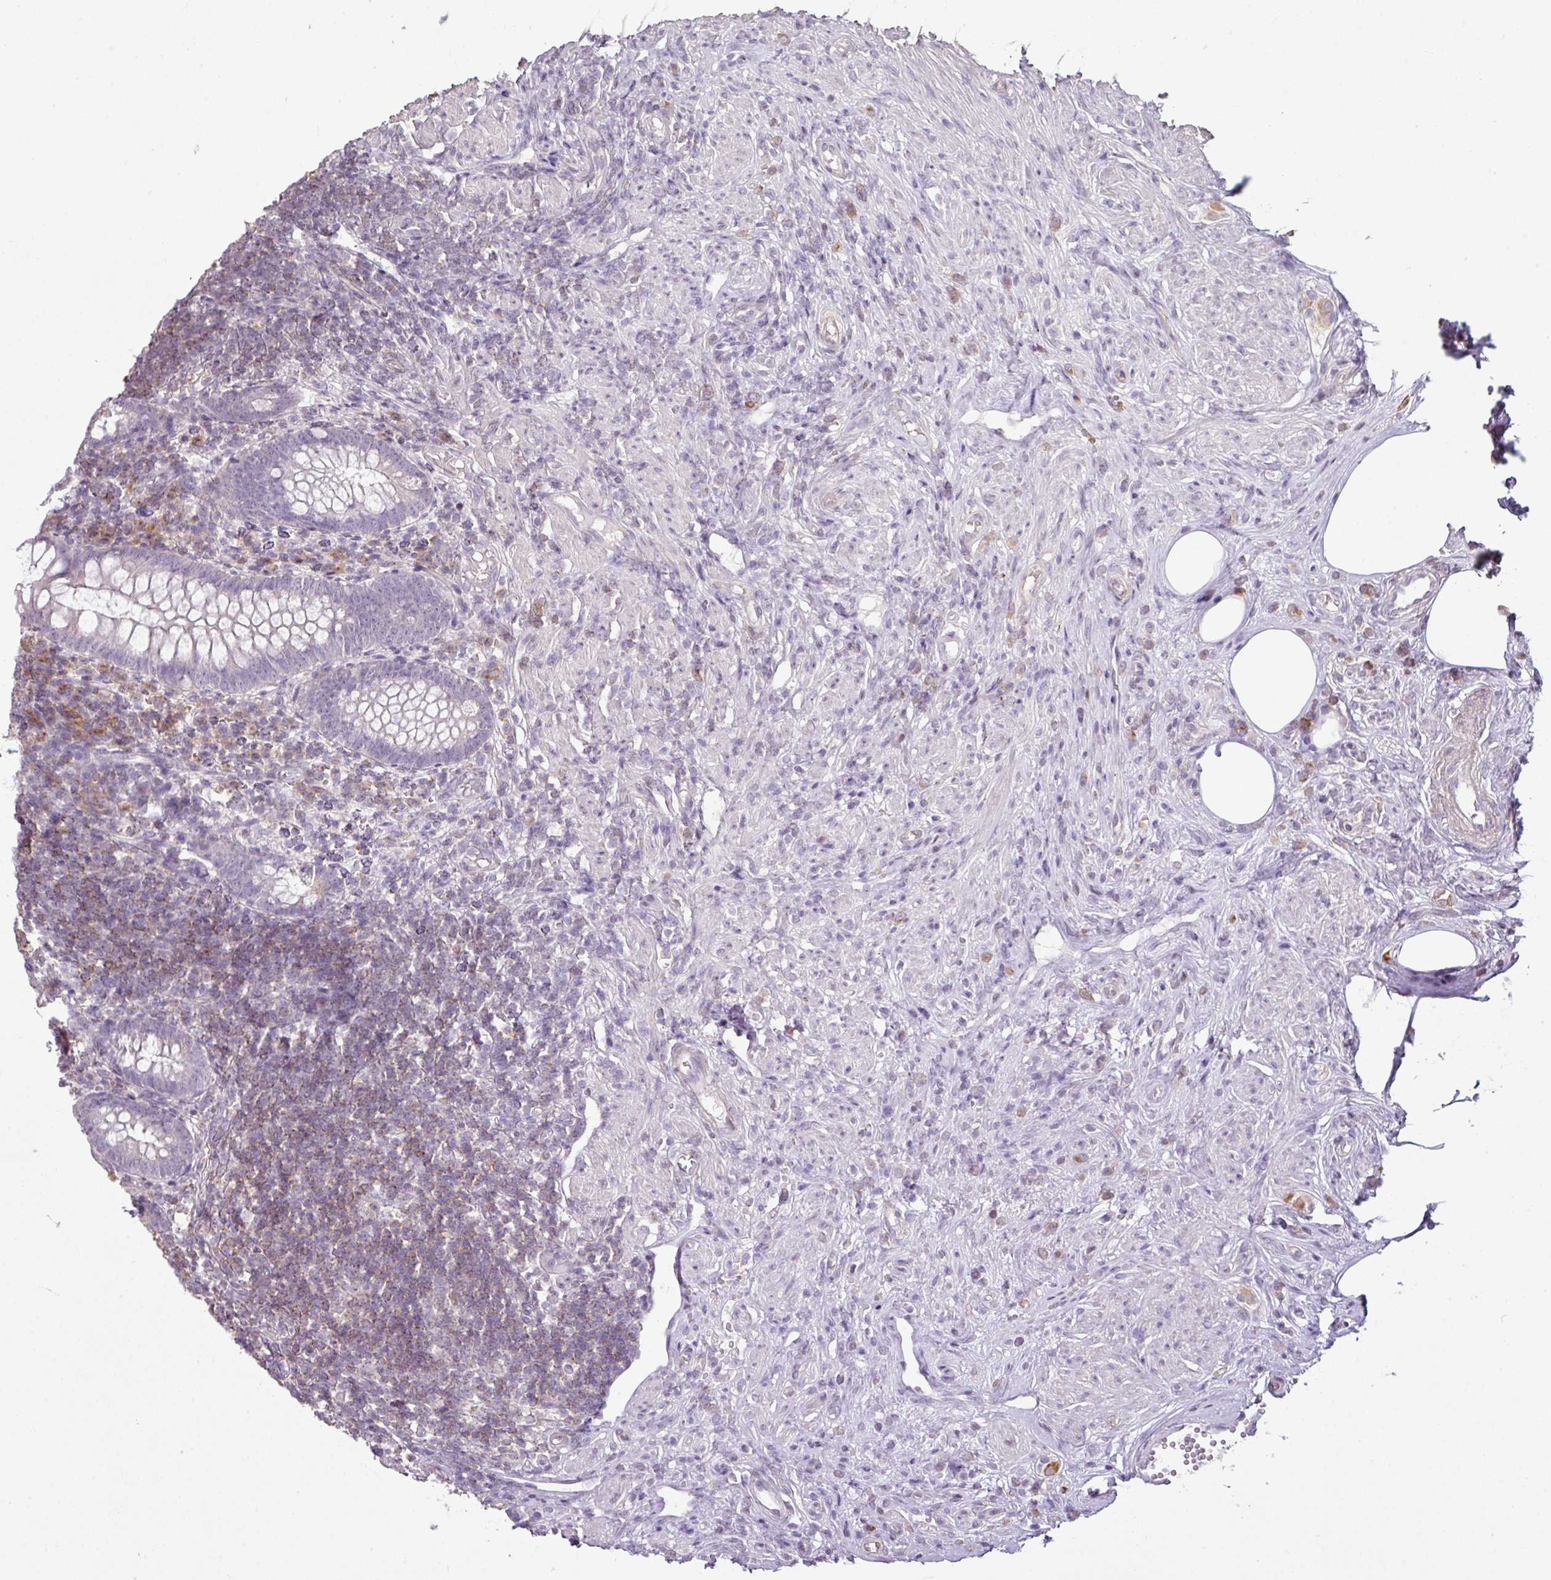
{"staining": {"intensity": "negative", "quantity": "none", "location": "none"}, "tissue": "appendix", "cell_type": "Glandular cells", "image_type": "normal", "snomed": [{"axis": "morphology", "description": "Normal tissue, NOS"}, {"axis": "topography", "description": "Appendix"}], "caption": "A micrograph of appendix stained for a protein exhibits no brown staining in glandular cells. (DAB IHC visualized using brightfield microscopy, high magnification).", "gene": "LY9", "patient": {"sex": "female", "age": 56}}